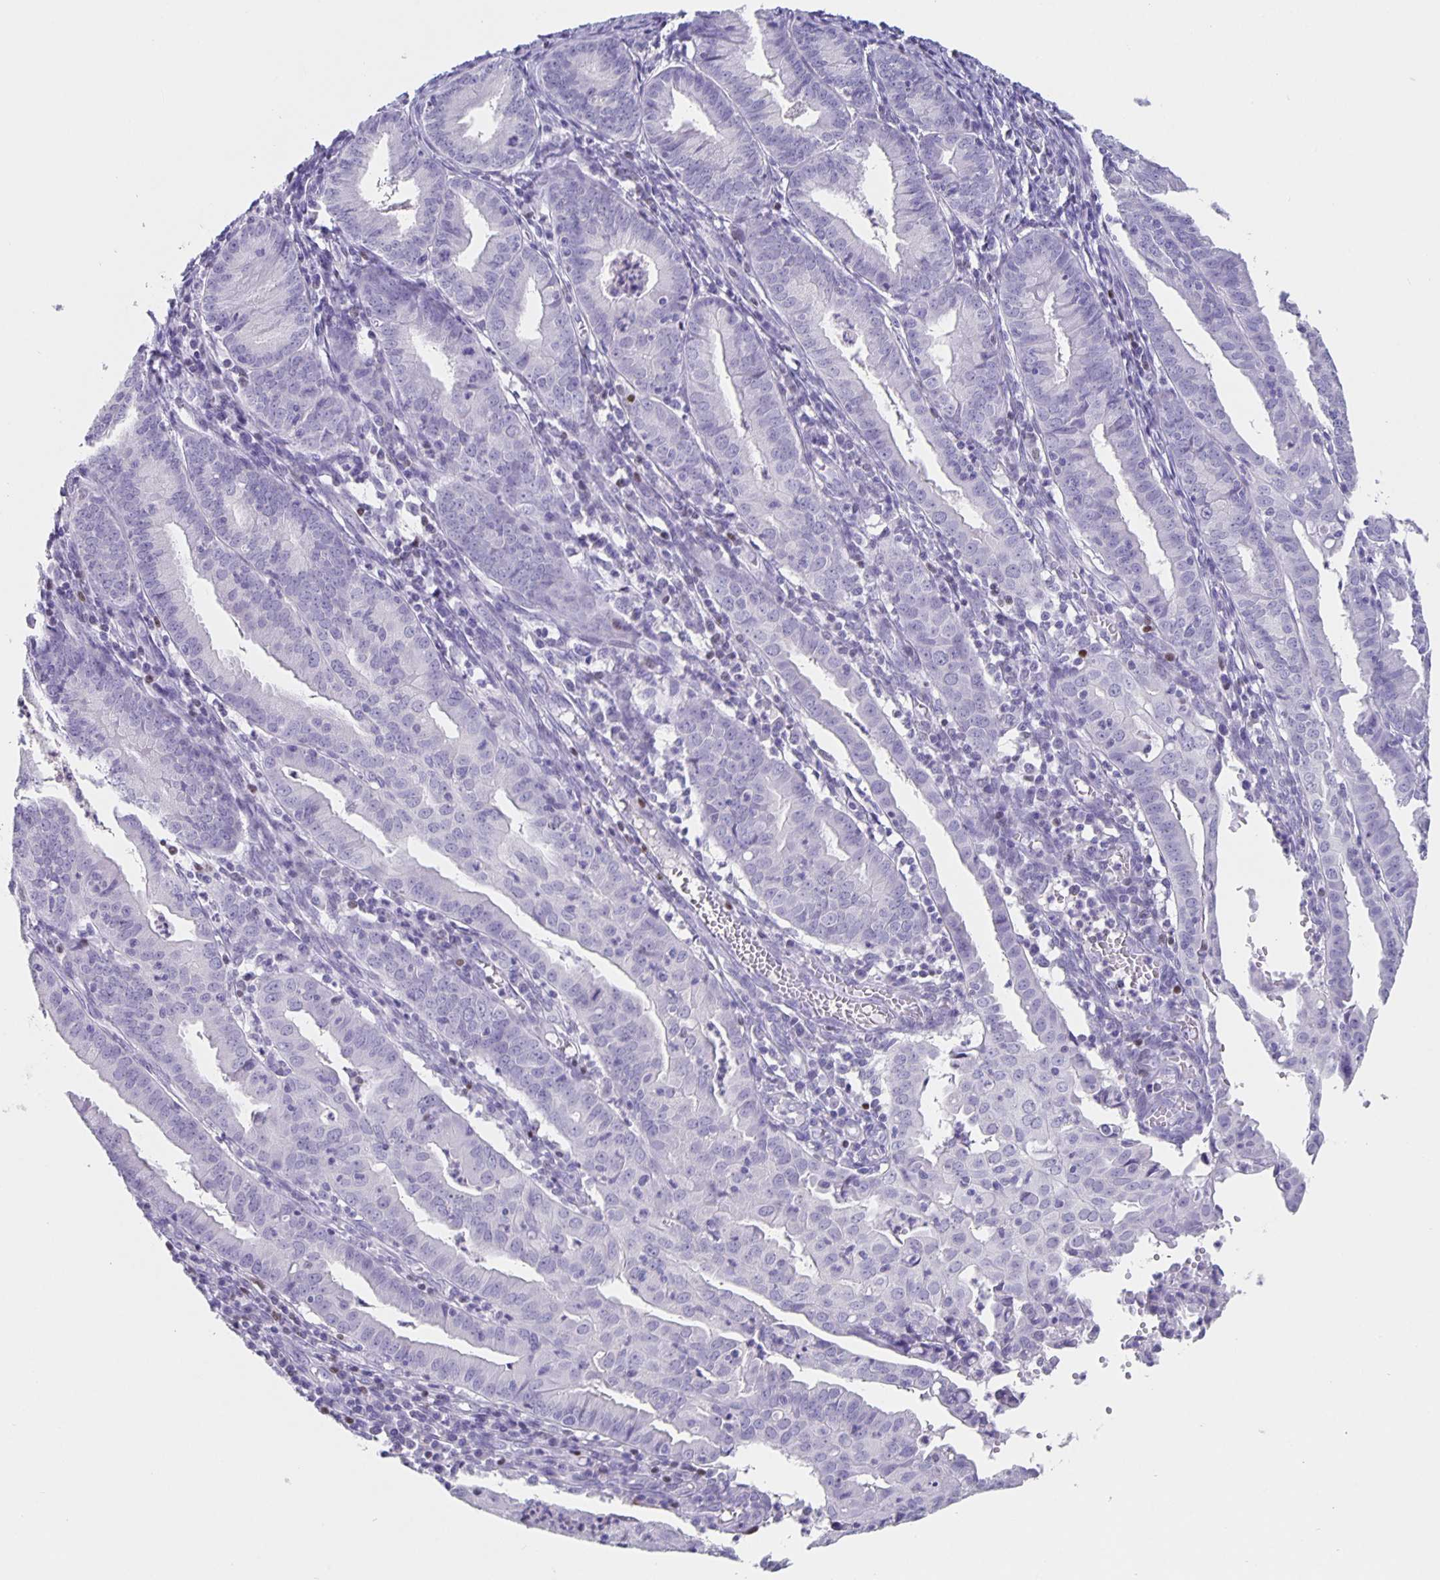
{"staining": {"intensity": "negative", "quantity": "none", "location": "none"}, "tissue": "endometrial cancer", "cell_type": "Tumor cells", "image_type": "cancer", "snomed": [{"axis": "morphology", "description": "Adenocarcinoma, NOS"}, {"axis": "topography", "description": "Endometrium"}], "caption": "Tumor cells are negative for protein expression in human adenocarcinoma (endometrial). (DAB (3,3'-diaminobenzidine) immunohistochemistry (IHC) with hematoxylin counter stain).", "gene": "SATB2", "patient": {"sex": "female", "age": 60}}